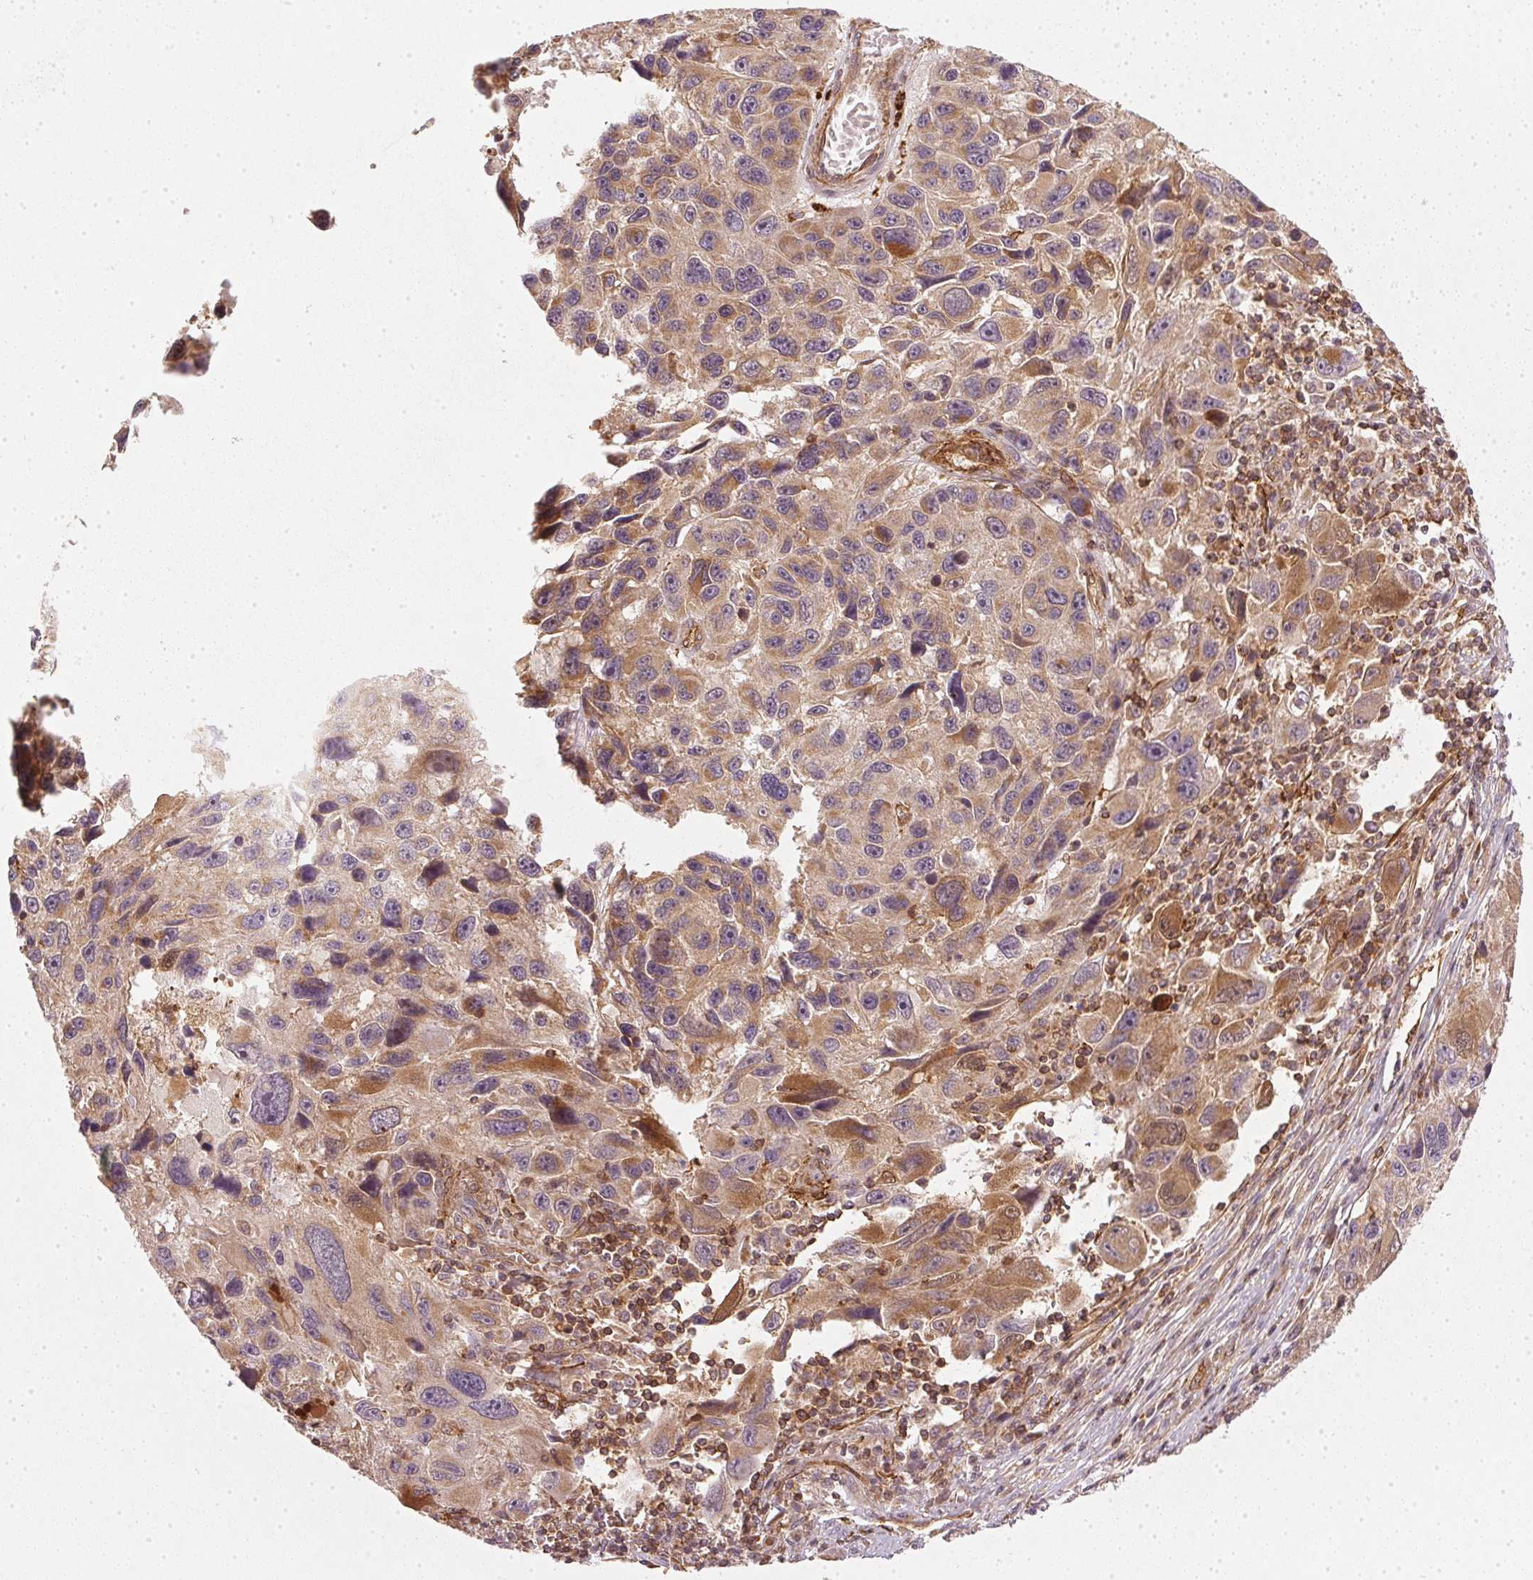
{"staining": {"intensity": "moderate", "quantity": "25%-75%", "location": "cytoplasmic/membranous"}, "tissue": "melanoma", "cell_type": "Tumor cells", "image_type": "cancer", "snomed": [{"axis": "morphology", "description": "Malignant melanoma, NOS"}, {"axis": "topography", "description": "Skin"}], "caption": "Tumor cells display moderate cytoplasmic/membranous expression in about 25%-75% of cells in malignant melanoma.", "gene": "NADK2", "patient": {"sex": "male", "age": 53}}